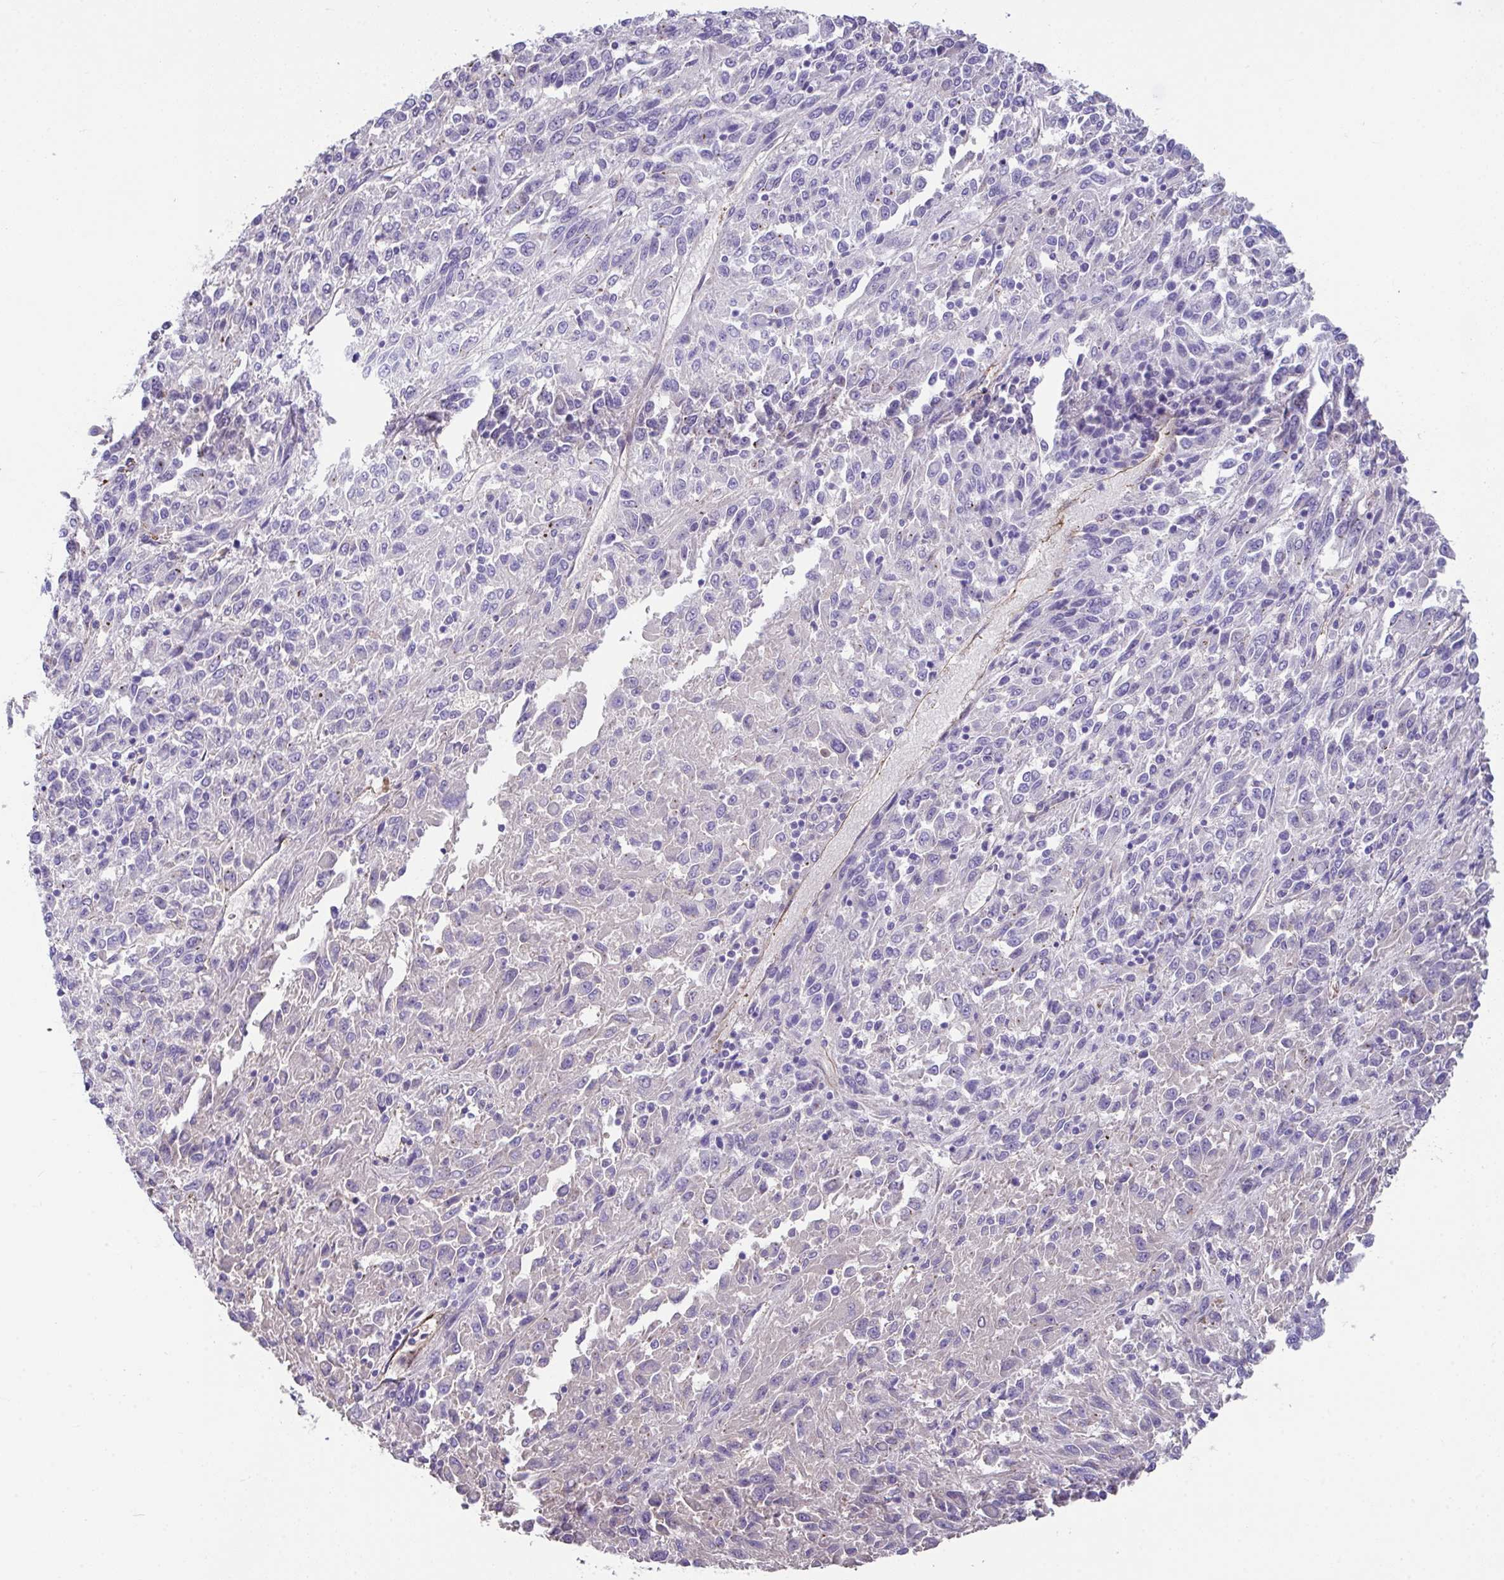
{"staining": {"intensity": "negative", "quantity": "none", "location": "none"}, "tissue": "melanoma", "cell_type": "Tumor cells", "image_type": "cancer", "snomed": [{"axis": "morphology", "description": "Malignant melanoma, Metastatic site"}, {"axis": "topography", "description": "Lung"}], "caption": "Melanoma stained for a protein using IHC shows no expression tumor cells.", "gene": "ZNF813", "patient": {"sex": "male", "age": 64}}